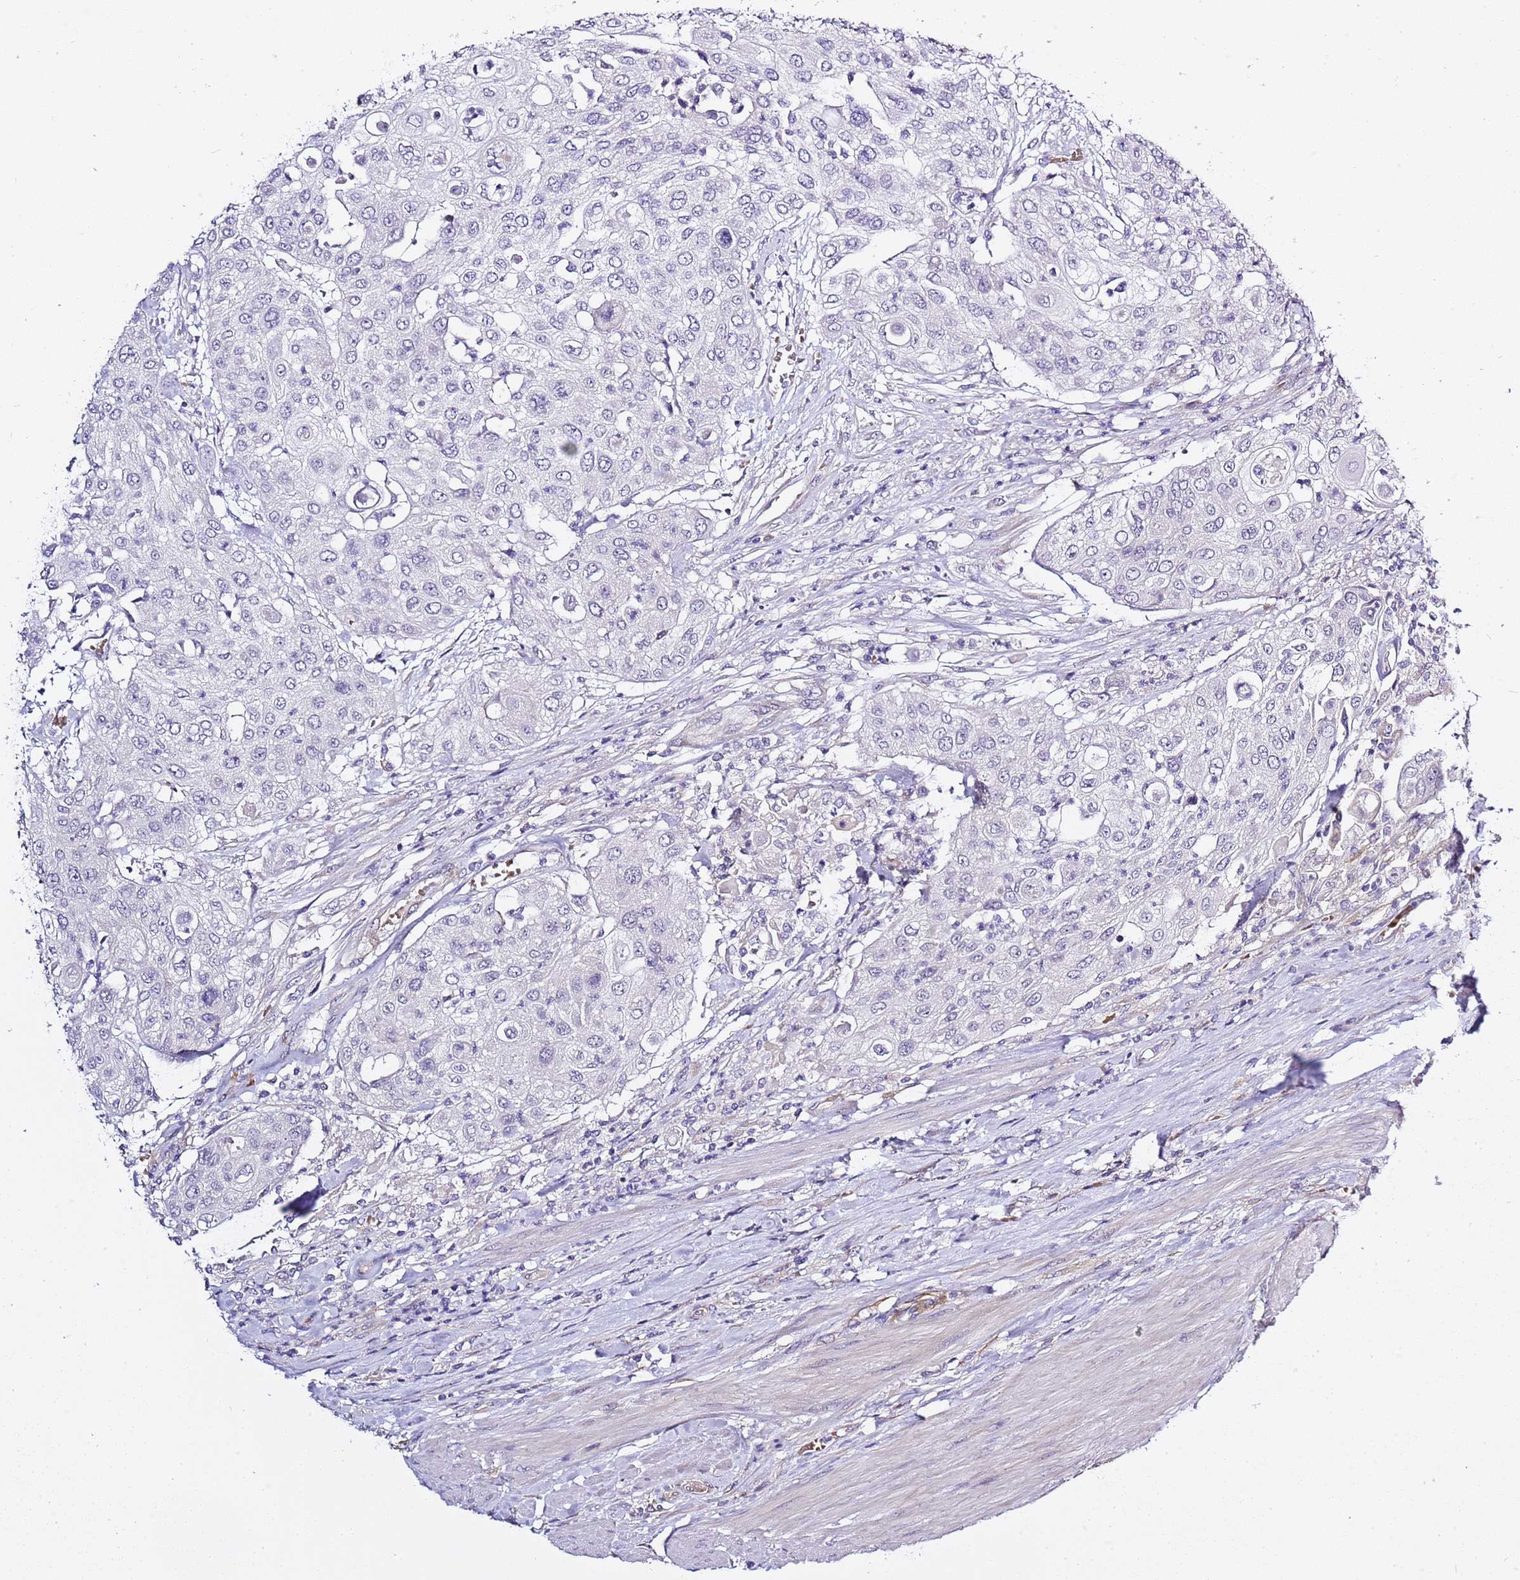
{"staining": {"intensity": "negative", "quantity": "none", "location": "none"}, "tissue": "urothelial cancer", "cell_type": "Tumor cells", "image_type": "cancer", "snomed": [{"axis": "morphology", "description": "Urothelial carcinoma, High grade"}, {"axis": "topography", "description": "Urinary bladder"}], "caption": "Immunohistochemistry of urothelial cancer displays no expression in tumor cells. (DAB (3,3'-diaminobenzidine) immunohistochemistry, high magnification).", "gene": "RFK", "patient": {"sex": "female", "age": 79}}